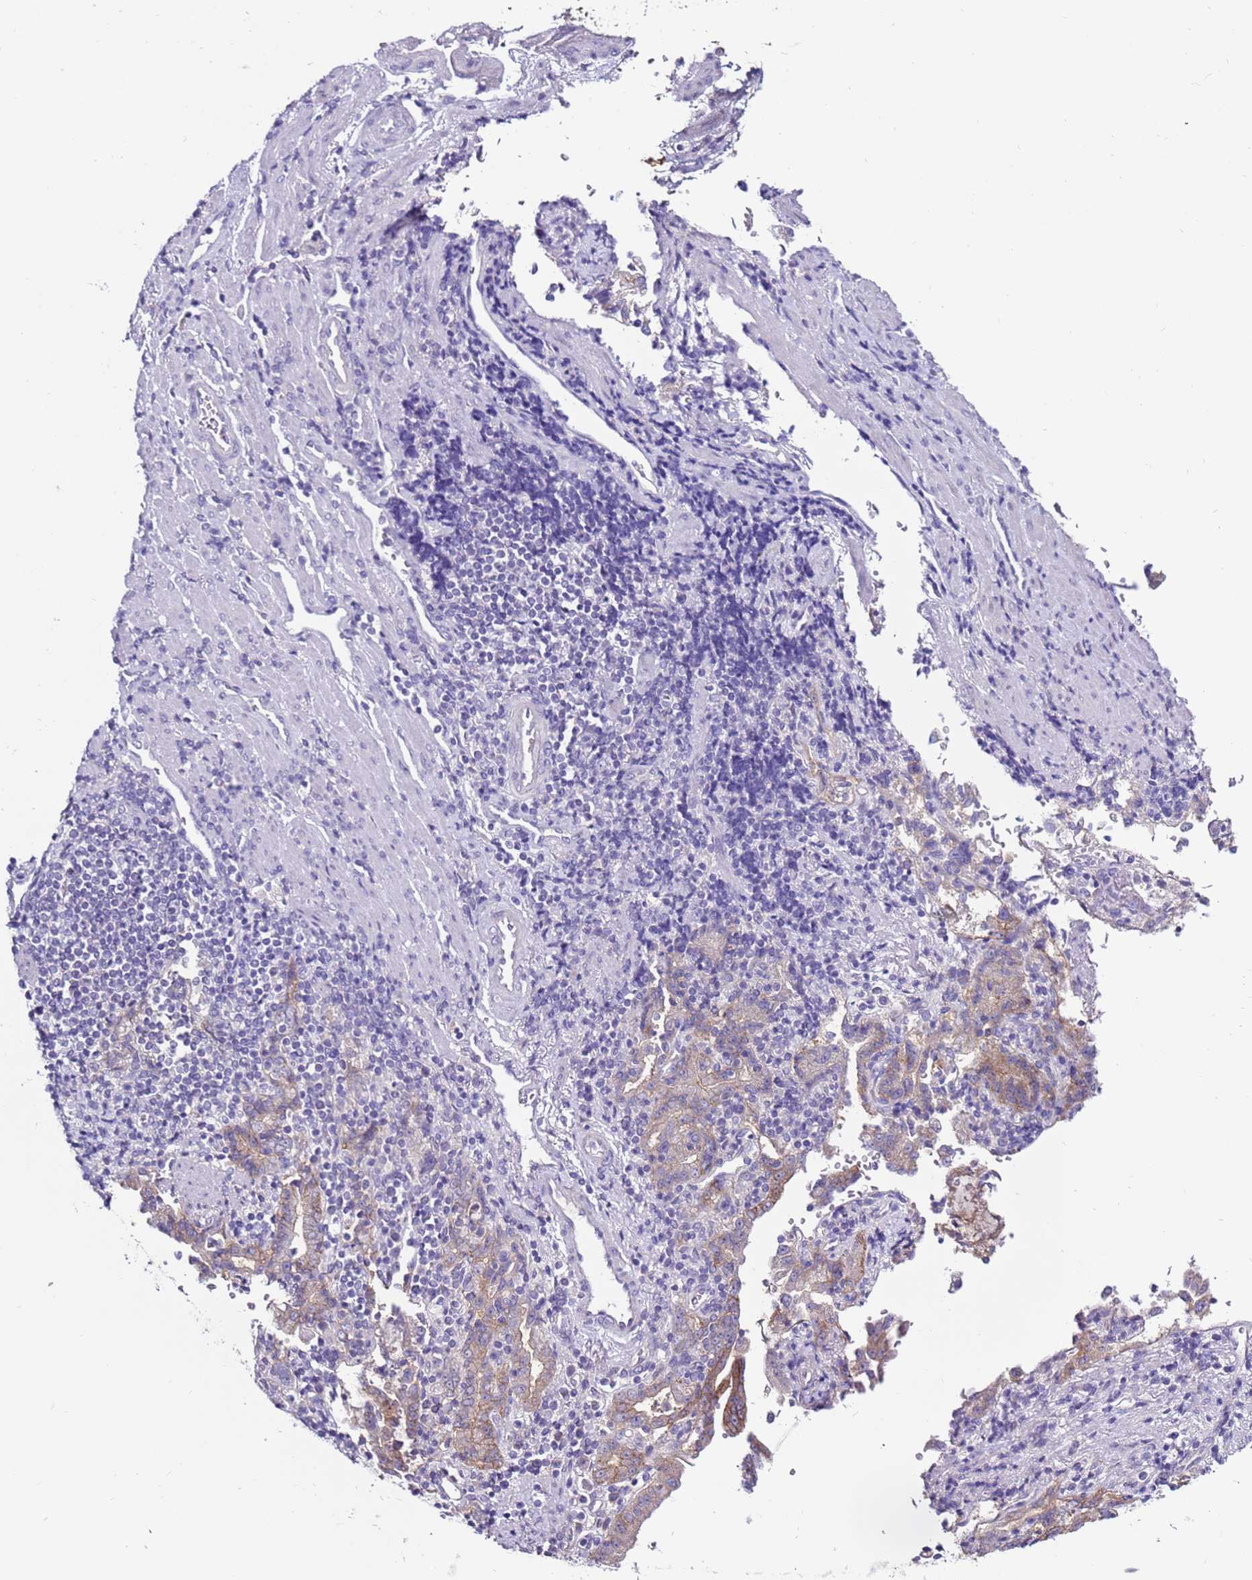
{"staining": {"intensity": "moderate", "quantity": "<25%", "location": "cytoplasmic/membranous"}, "tissue": "stomach cancer", "cell_type": "Tumor cells", "image_type": "cancer", "snomed": [{"axis": "morphology", "description": "Adenocarcinoma, NOS"}, {"axis": "topography", "description": "Stomach"}], "caption": "A histopathology image of human stomach cancer (adenocarcinoma) stained for a protein demonstrates moderate cytoplasmic/membranous brown staining in tumor cells. The staining was performed using DAB to visualize the protein expression in brown, while the nuclei were stained in blue with hematoxylin (Magnification: 20x).", "gene": "GPN3", "patient": {"sex": "male", "age": 62}}